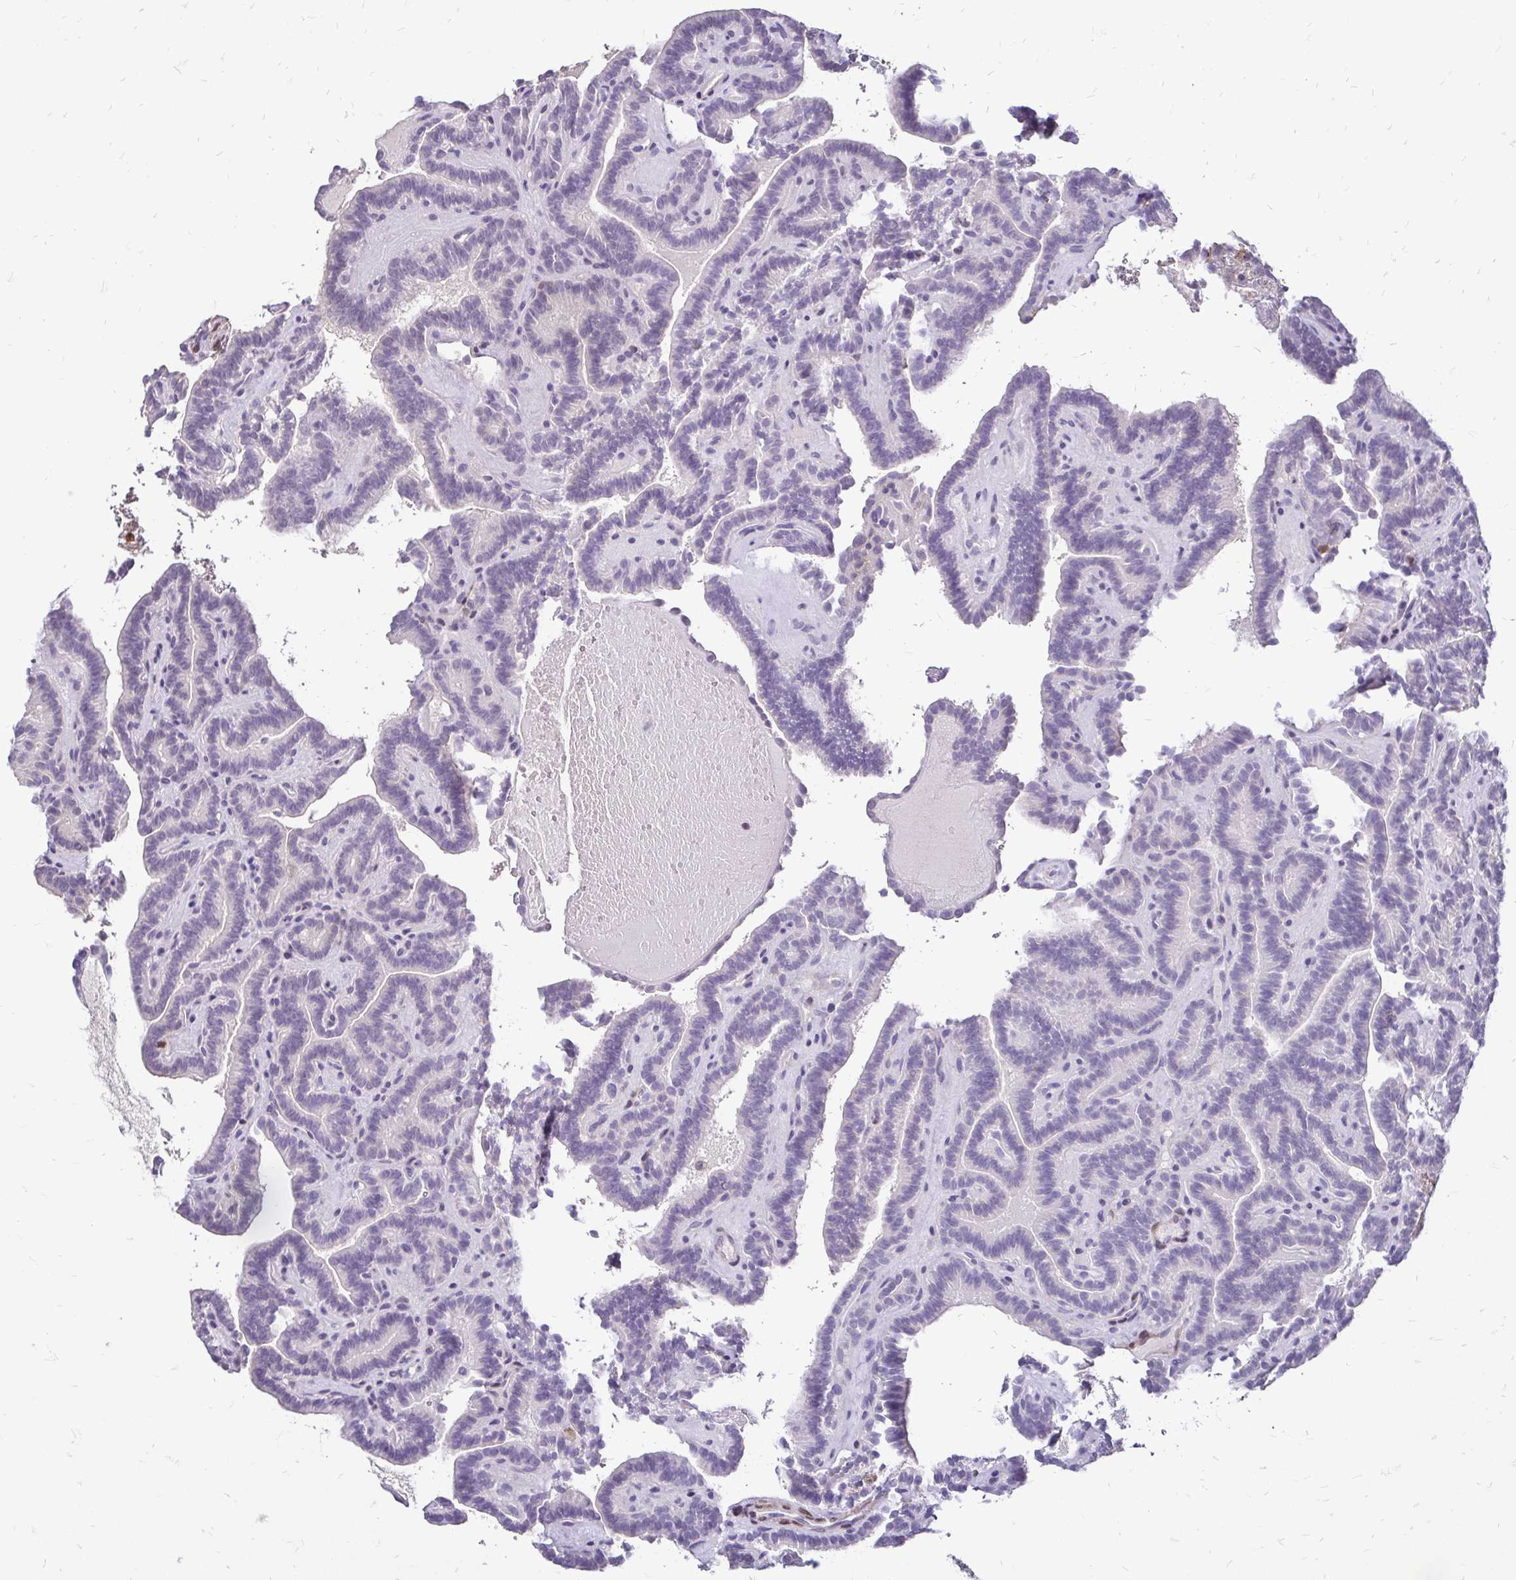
{"staining": {"intensity": "negative", "quantity": "none", "location": "none"}, "tissue": "thyroid cancer", "cell_type": "Tumor cells", "image_type": "cancer", "snomed": [{"axis": "morphology", "description": "Papillary adenocarcinoma, NOS"}, {"axis": "topography", "description": "Thyroid gland"}], "caption": "The photomicrograph reveals no staining of tumor cells in thyroid cancer (papillary adenocarcinoma). (DAB (3,3'-diaminobenzidine) immunohistochemistry (IHC), high magnification).", "gene": "ZFP1", "patient": {"sex": "female", "age": 21}}